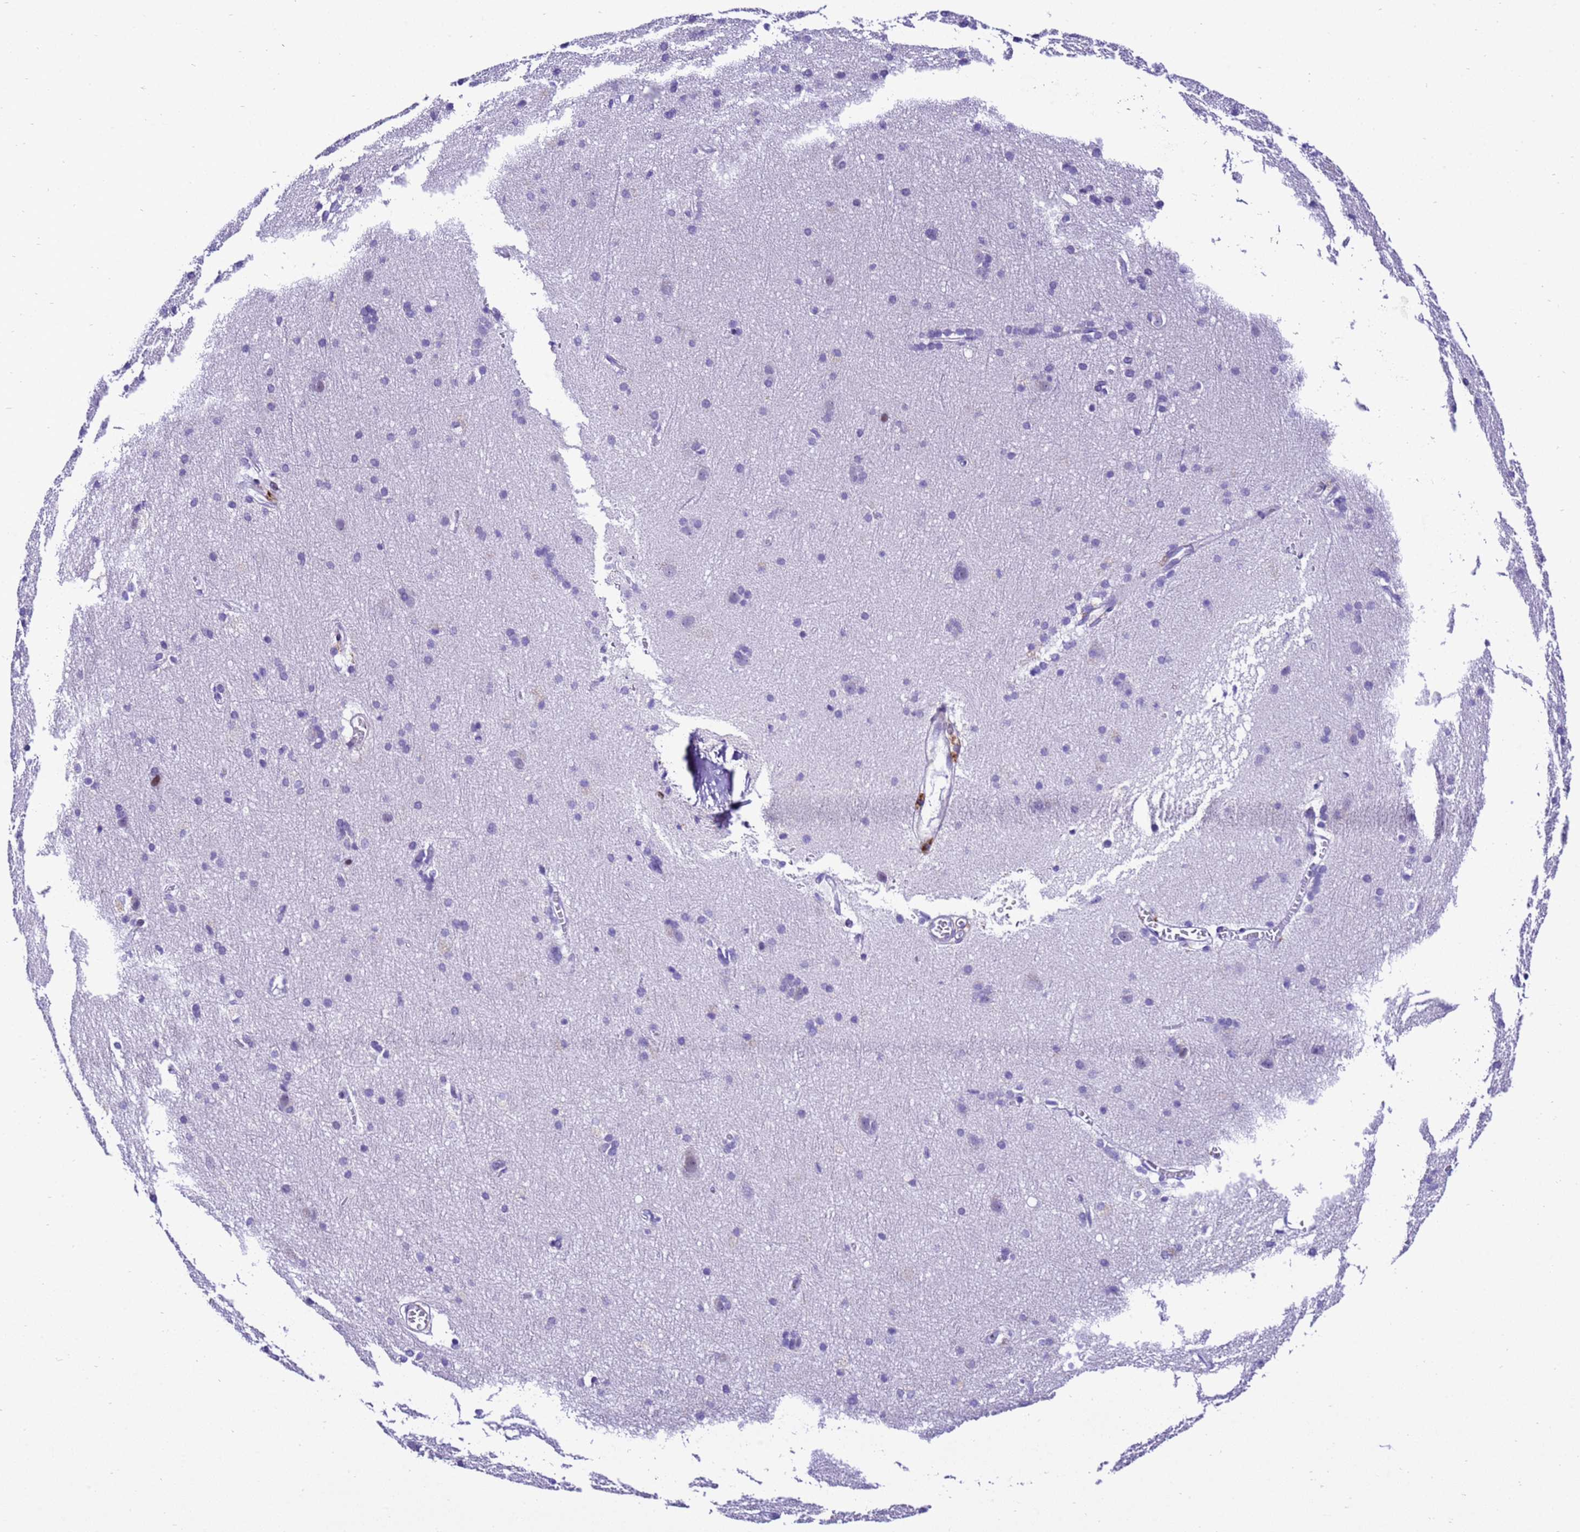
{"staining": {"intensity": "moderate", "quantity": "<25%", "location": "cytoplasmic/membranous"}, "tissue": "cerebral cortex", "cell_type": "Endothelial cells", "image_type": "normal", "snomed": [{"axis": "morphology", "description": "Normal tissue, NOS"}, {"axis": "topography", "description": "Cerebral cortex"}], "caption": "Approximately <25% of endothelial cells in normal cerebral cortex demonstrate moderate cytoplasmic/membranous protein positivity as visualized by brown immunohistochemical staining.", "gene": "ZNF417", "patient": {"sex": "male", "age": 54}}